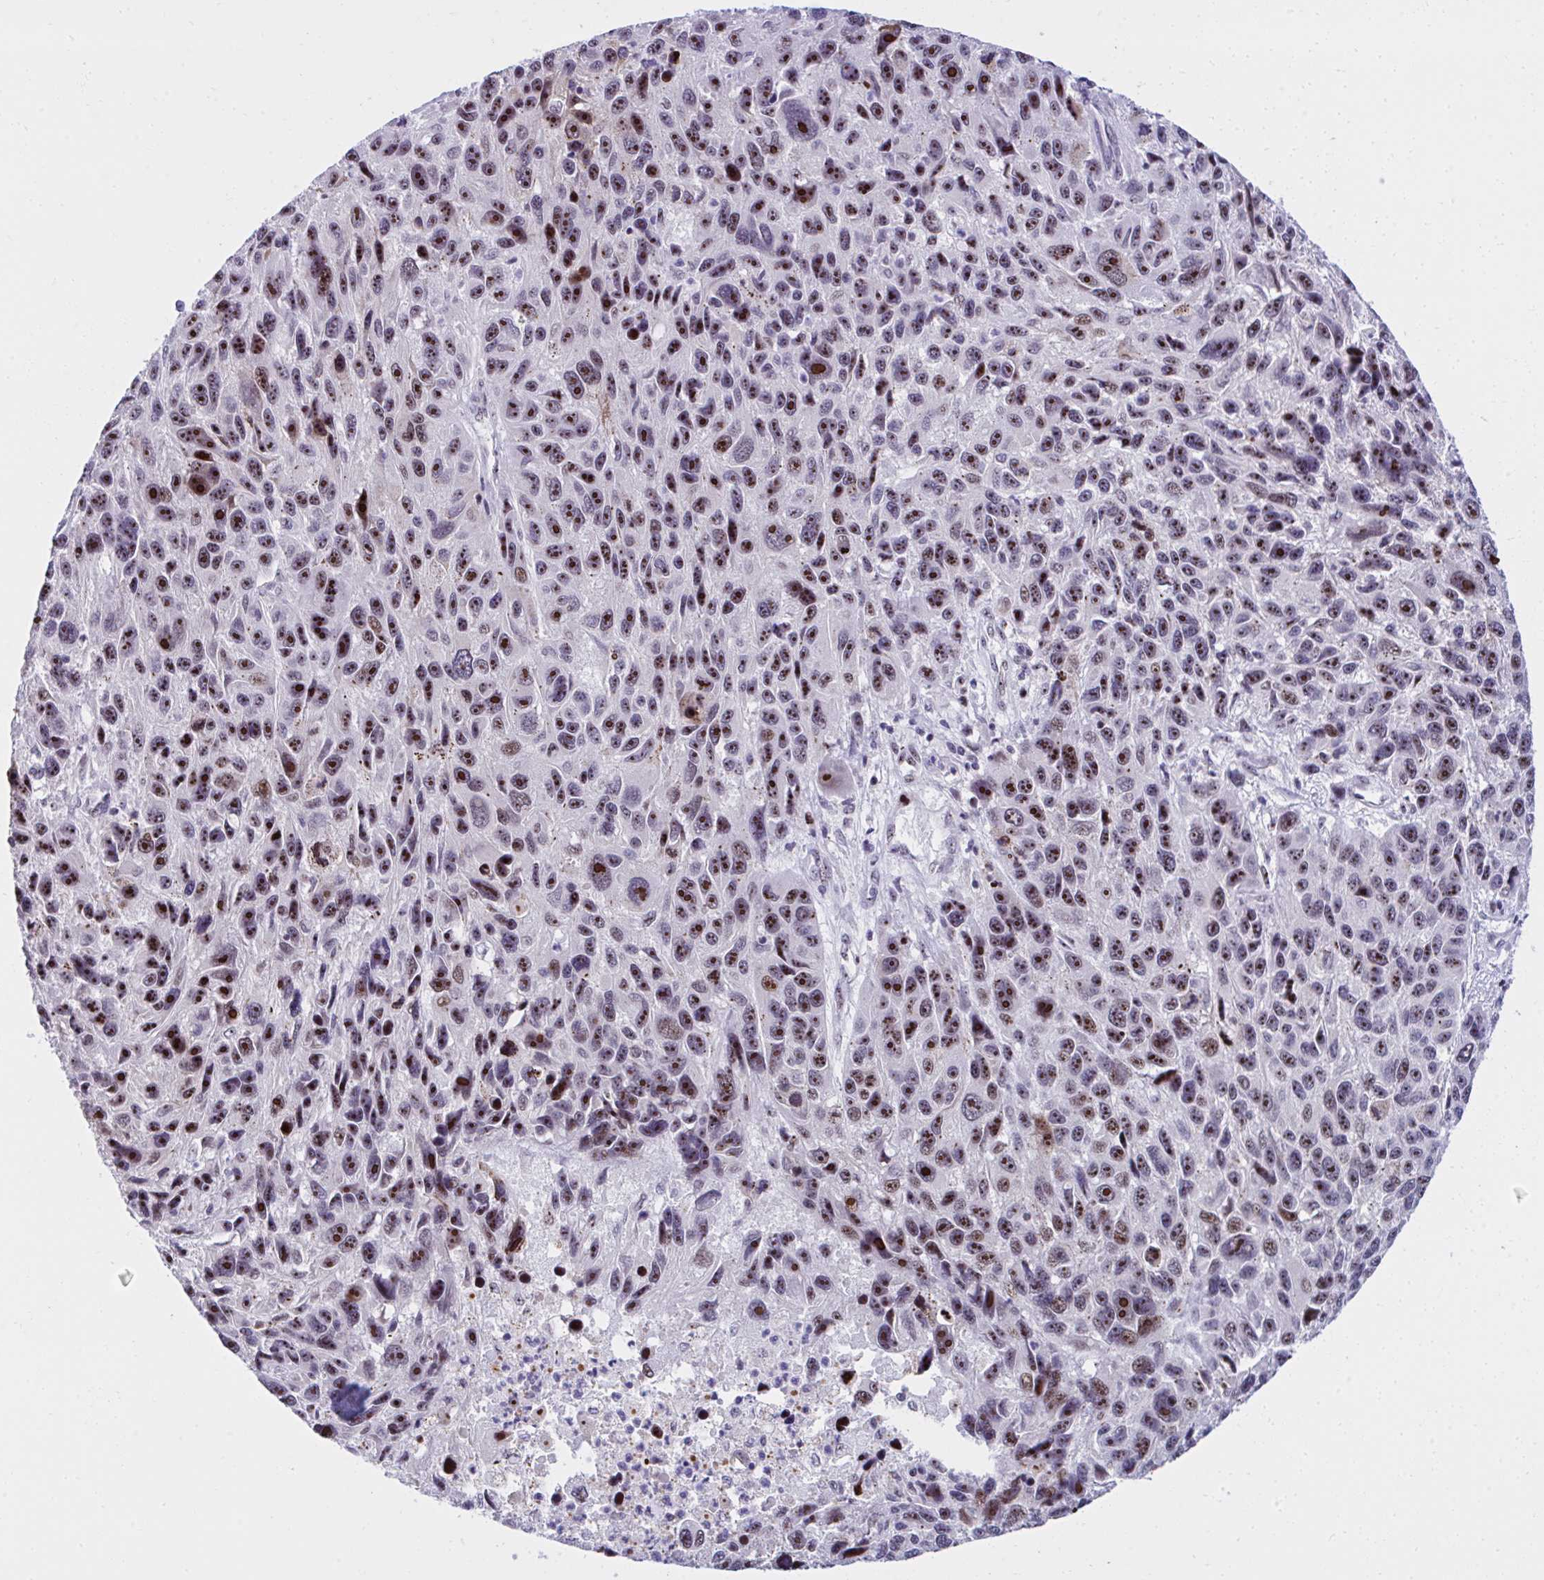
{"staining": {"intensity": "strong", "quantity": "25%-75%", "location": "nuclear"}, "tissue": "melanoma", "cell_type": "Tumor cells", "image_type": "cancer", "snomed": [{"axis": "morphology", "description": "Malignant melanoma, NOS"}, {"axis": "topography", "description": "Skin"}], "caption": "An image of malignant melanoma stained for a protein demonstrates strong nuclear brown staining in tumor cells.", "gene": "CEP72", "patient": {"sex": "male", "age": 53}}